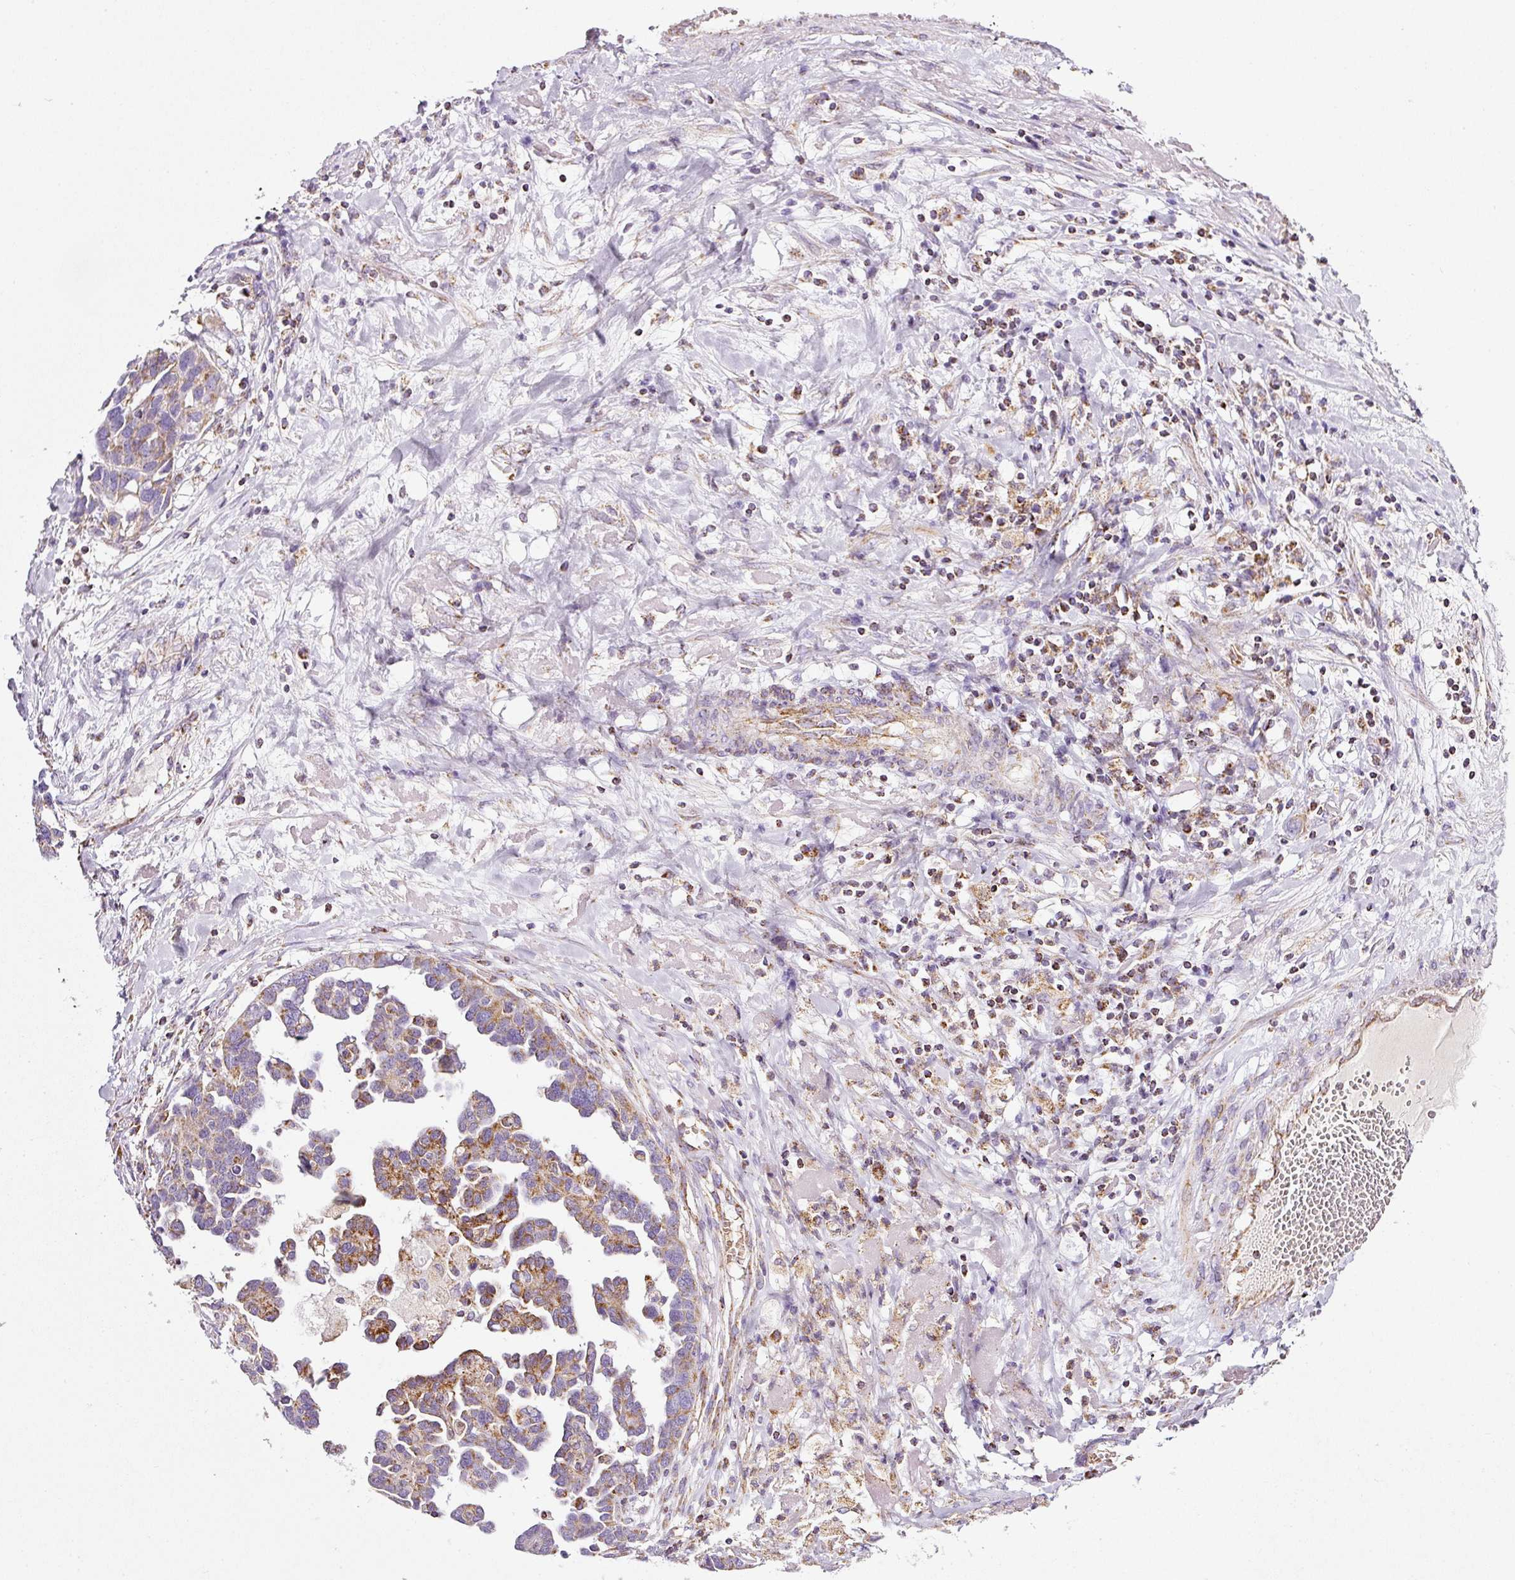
{"staining": {"intensity": "moderate", "quantity": "25%-75%", "location": "cytoplasmic/membranous"}, "tissue": "ovarian cancer", "cell_type": "Tumor cells", "image_type": "cancer", "snomed": [{"axis": "morphology", "description": "Cystadenocarcinoma, serous, NOS"}, {"axis": "topography", "description": "Ovary"}], "caption": "Brown immunohistochemical staining in ovarian cancer (serous cystadenocarcinoma) demonstrates moderate cytoplasmic/membranous expression in about 25%-75% of tumor cells.", "gene": "SDHA", "patient": {"sex": "female", "age": 54}}